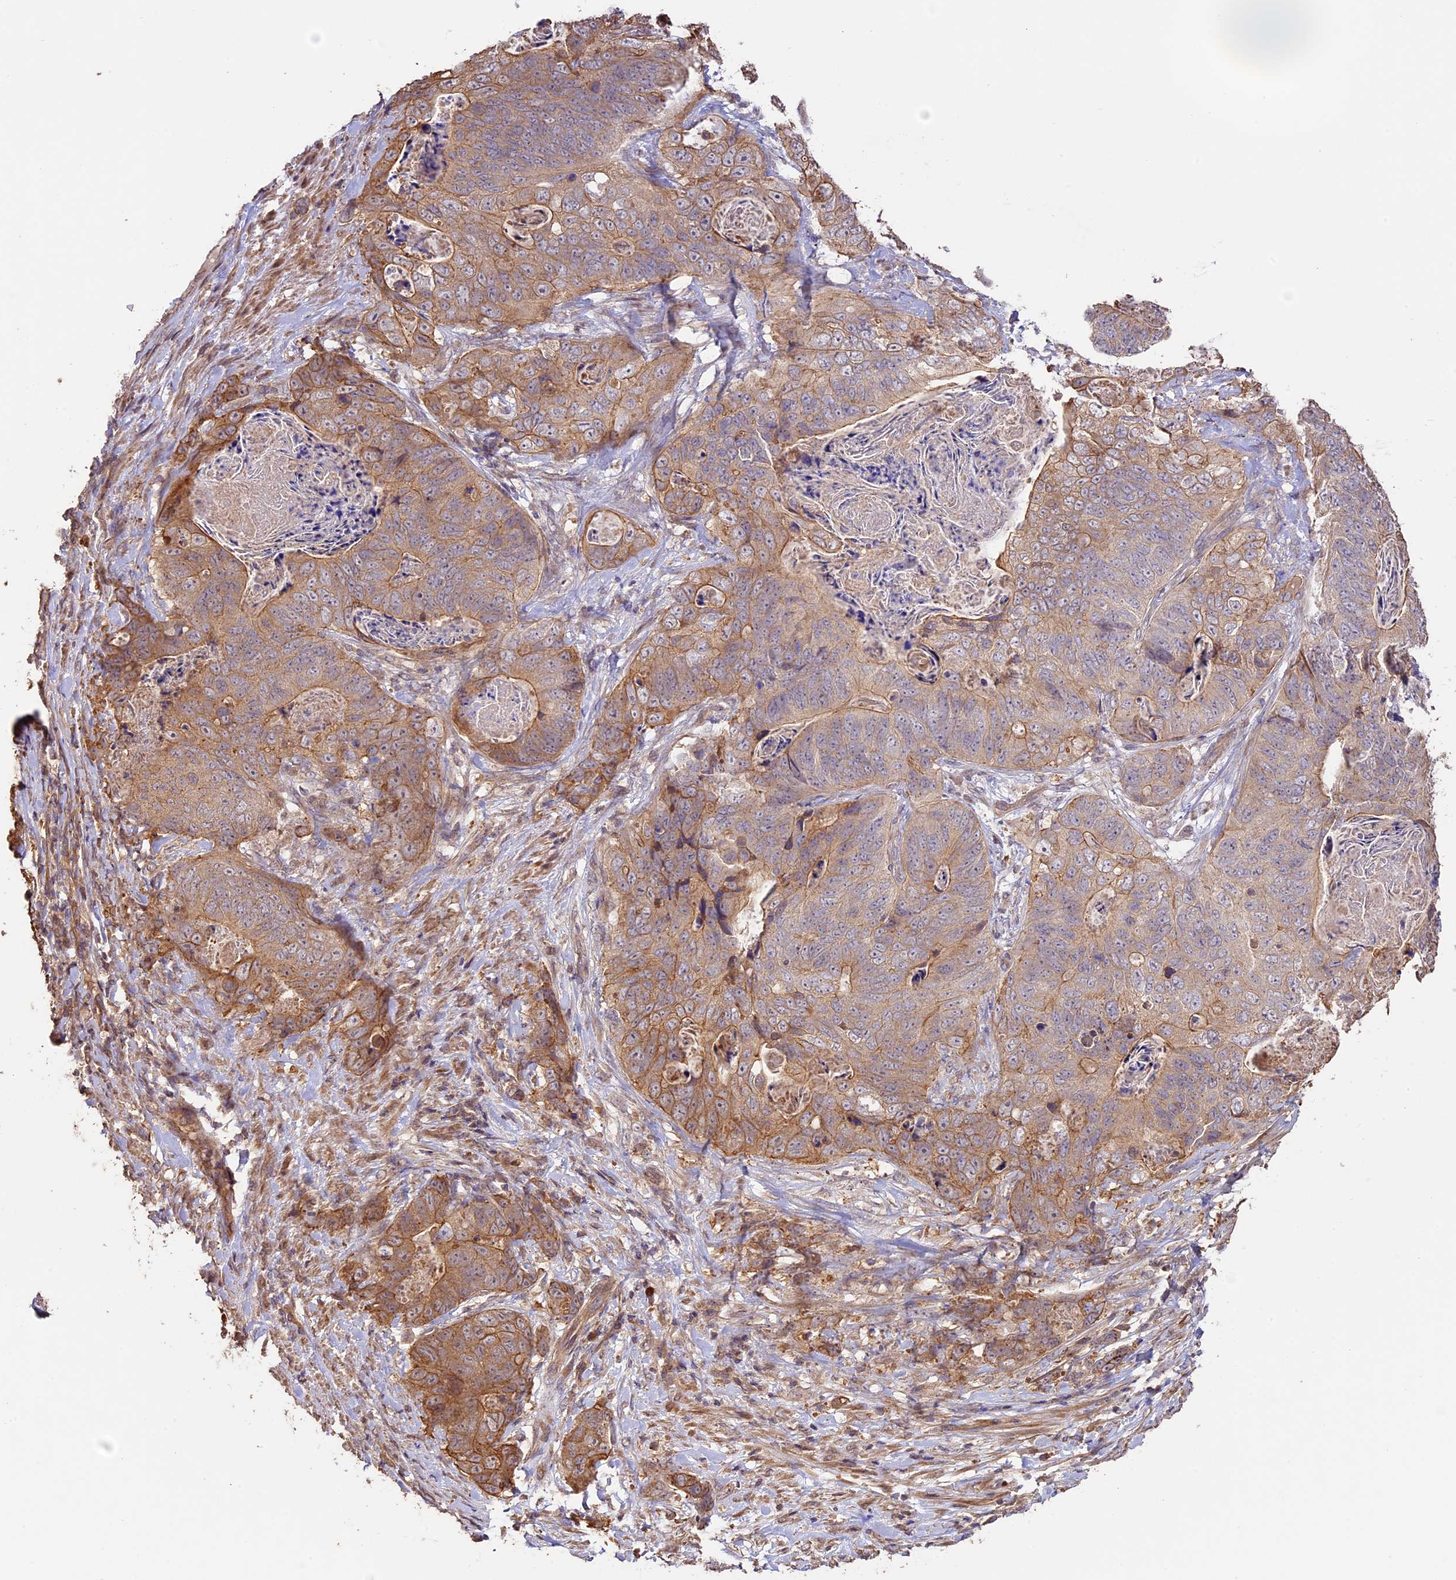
{"staining": {"intensity": "moderate", "quantity": ">75%", "location": "cytoplasmic/membranous"}, "tissue": "stomach cancer", "cell_type": "Tumor cells", "image_type": "cancer", "snomed": [{"axis": "morphology", "description": "Normal tissue, NOS"}, {"axis": "morphology", "description": "Adenocarcinoma, NOS"}, {"axis": "topography", "description": "Stomach"}], "caption": "The image exhibits a brown stain indicating the presence of a protein in the cytoplasmic/membranous of tumor cells in stomach cancer.", "gene": "BCAS4", "patient": {"sex": "female", "age": 89}}